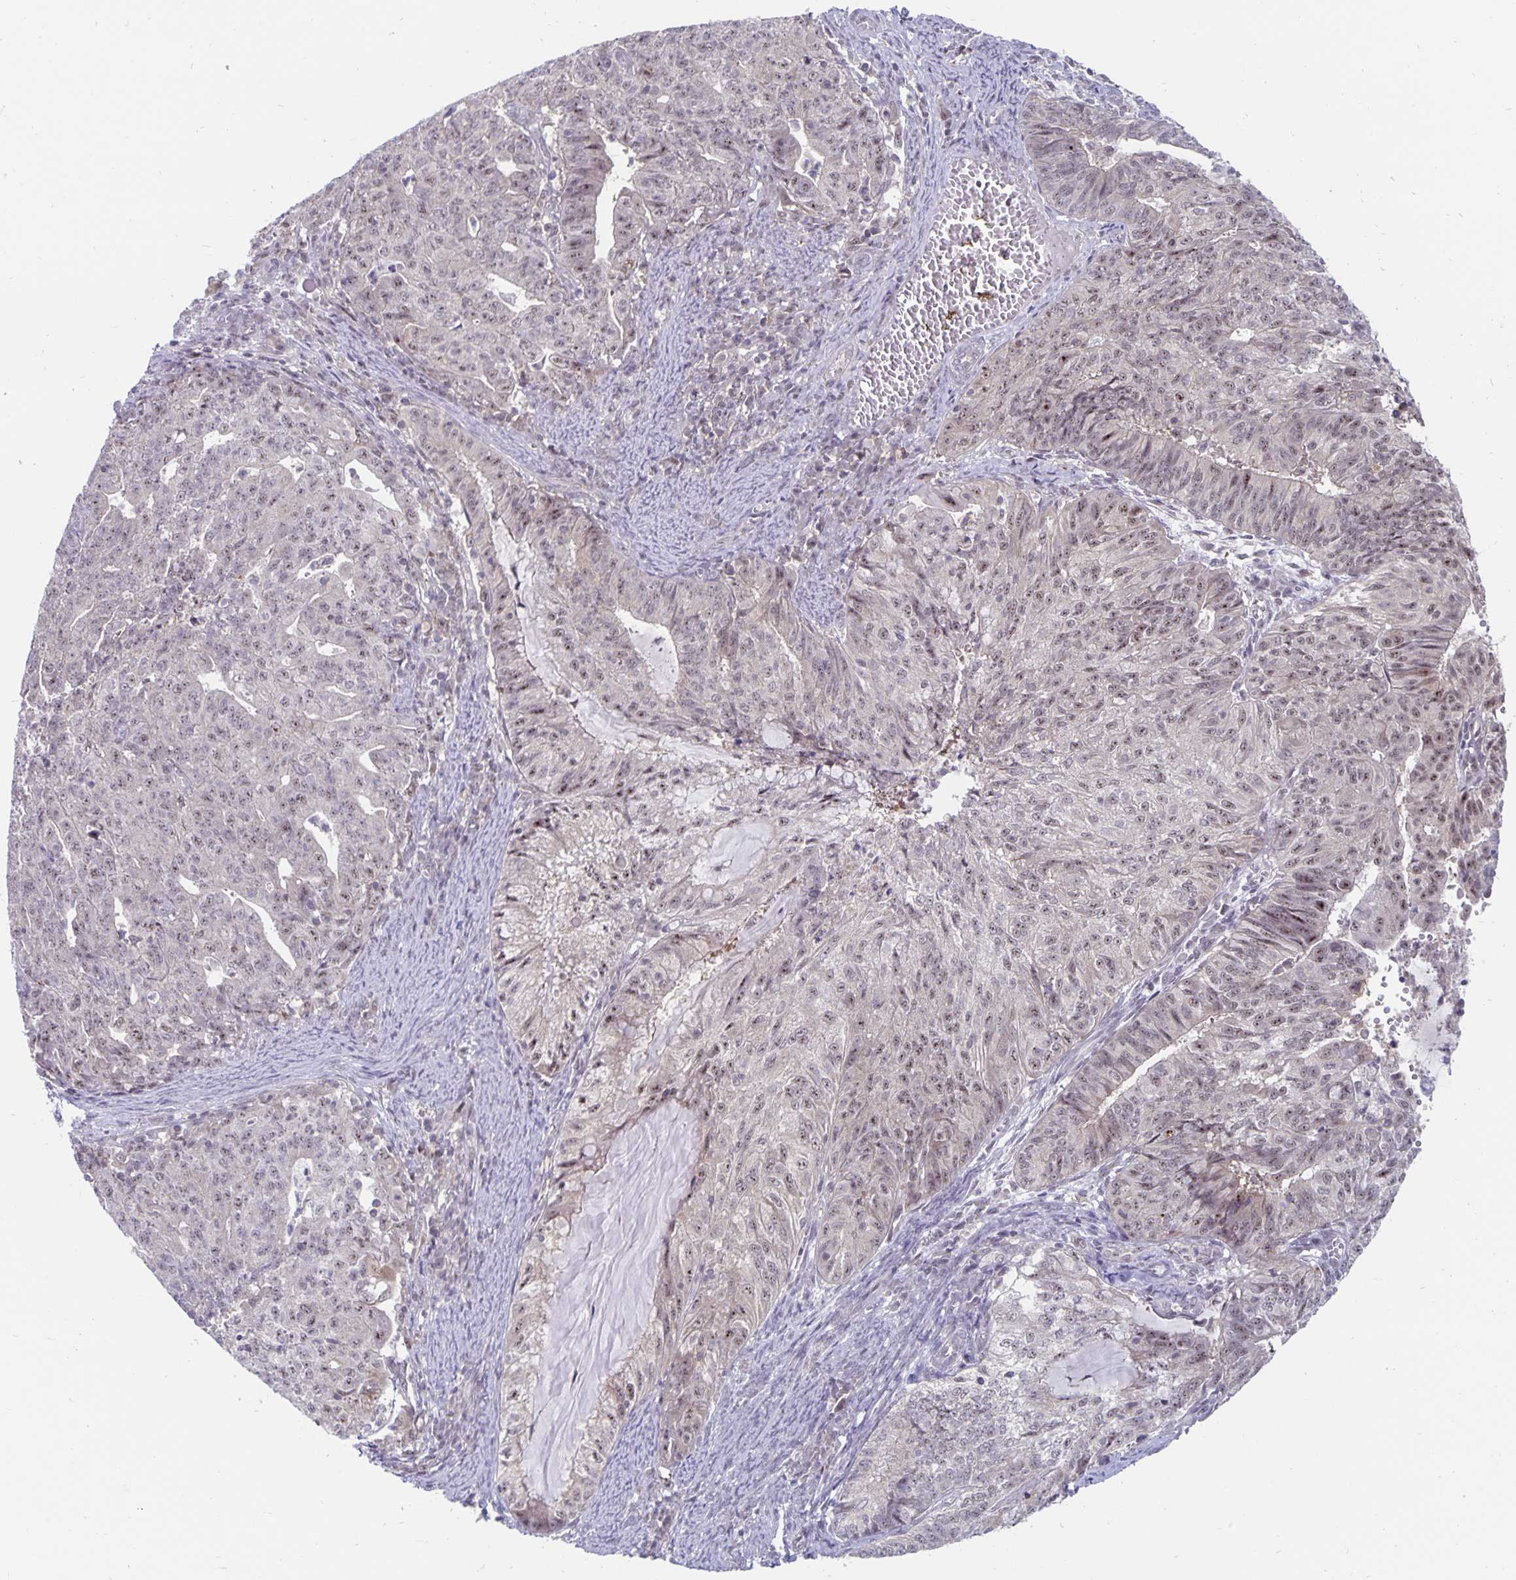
{"staining": {"intensity": "weak", "quantity": "25%-75%", "location": "nuclear"}, "tissue": "endometrial cancer", "cell_type": "Tumor cells", "image_type": "cancer", "snomed": [{"axis": "morphology", "description": "Adenocarcinoma, NOS"}, {"axis": "topography", "description": "Endometrium"}], "caption": "A micrograph of human endometrial cancer stained for a protein reveals weak nuclear brown staining in tumor cells.", "gene": "EXOC6B", "patient": {"sex": "female", "age": 82}}